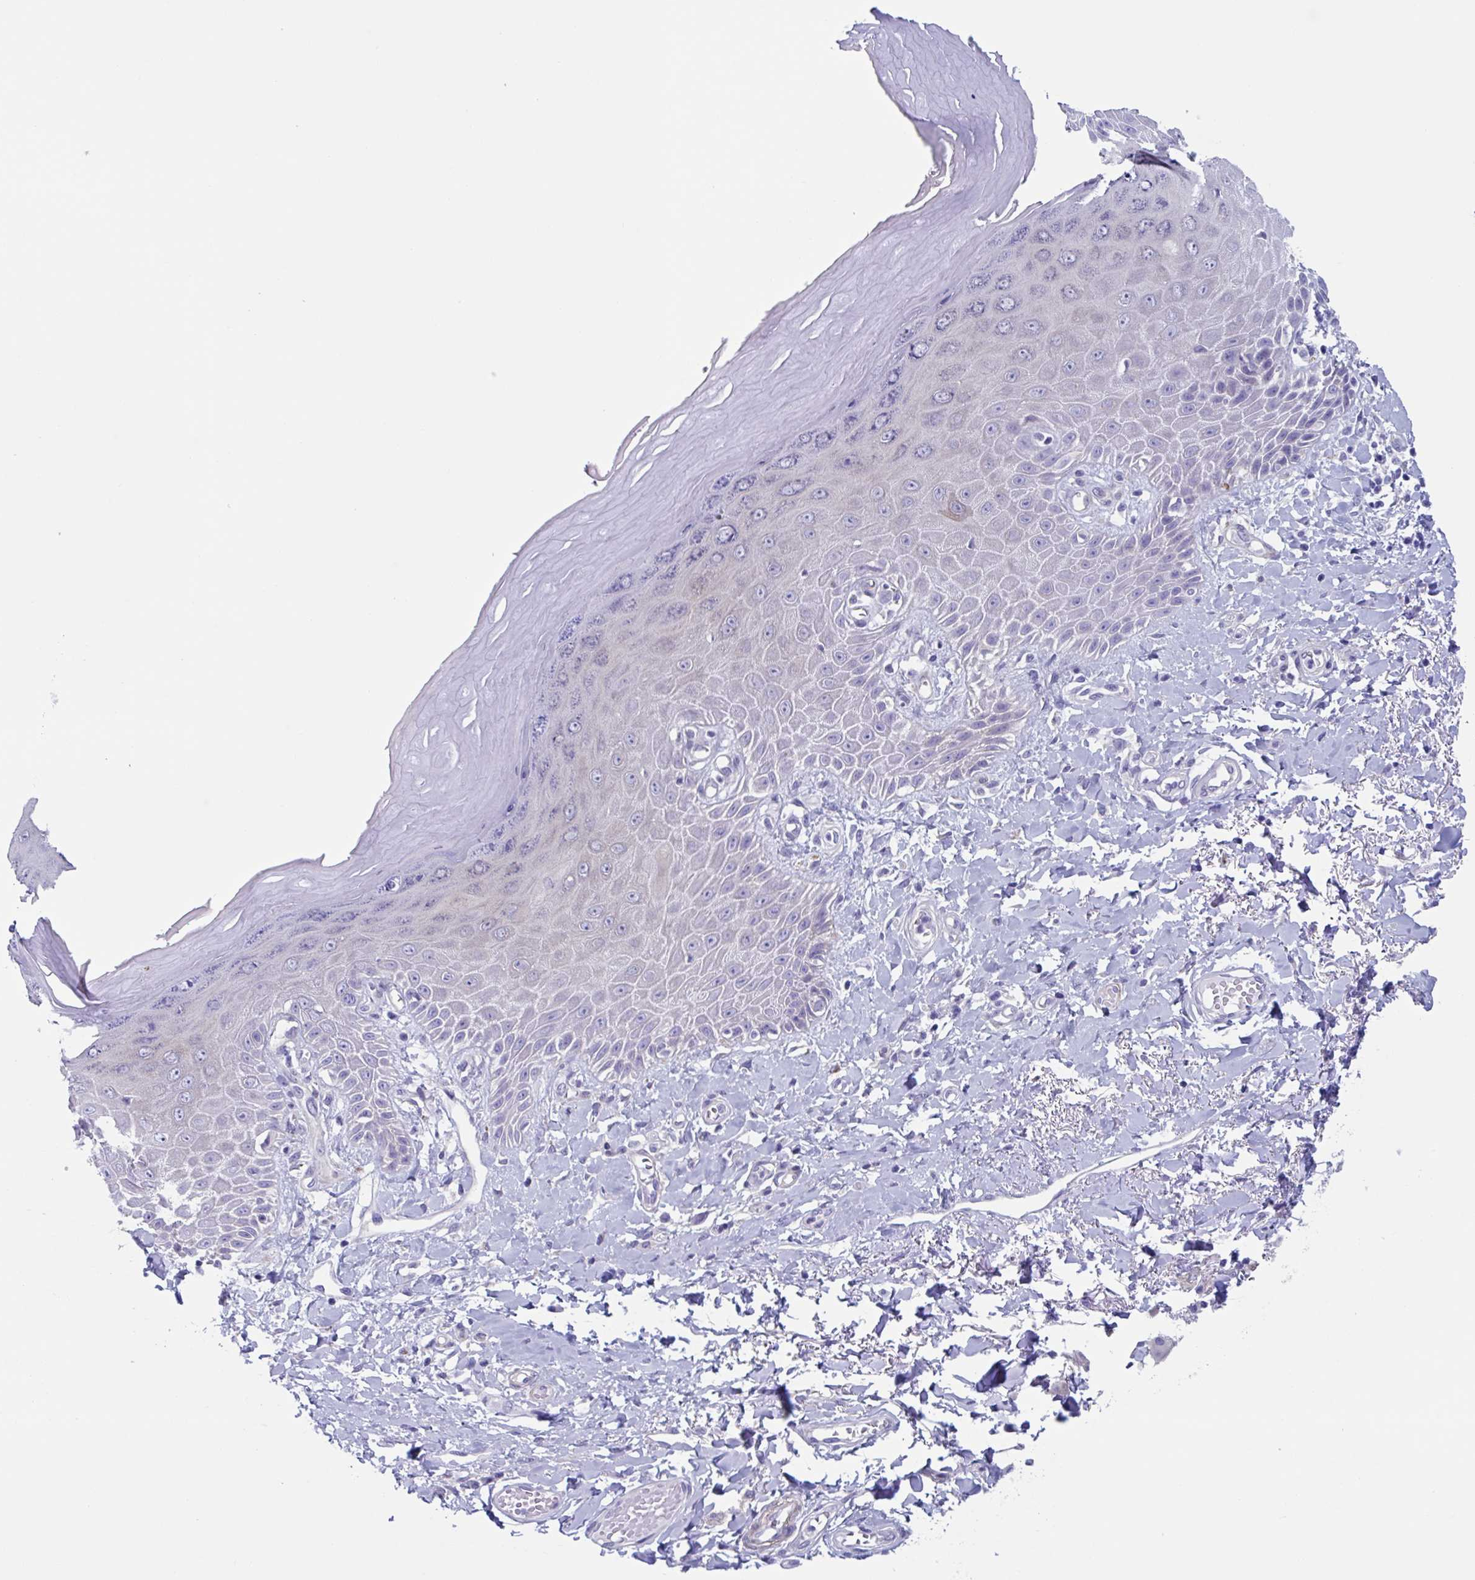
{"staining": {"intensity": "weak", "quantity": "<25%", "location": "cytoplasmic/membranous"}, "tissue": "skin", "cell_type": "Epidermal cells", "image_type": "normal", "snomed": [{"axis": "morphology", "description": "Normal tissue, NOS"}, {"axis": "topography", "description": "Anal"}, {"axis": "topography", "description": "Peripheral nerve tissue"}], "caption": "Immunohistochemistry (IHC) histopathology image of benign skin: human skin stained with DAB (3,3'-diaminobenzidine) shows no significant protein positivity in epidermal cells.", "gene": "LPIN3", "patient": {"sex": "male", "age": 78}}